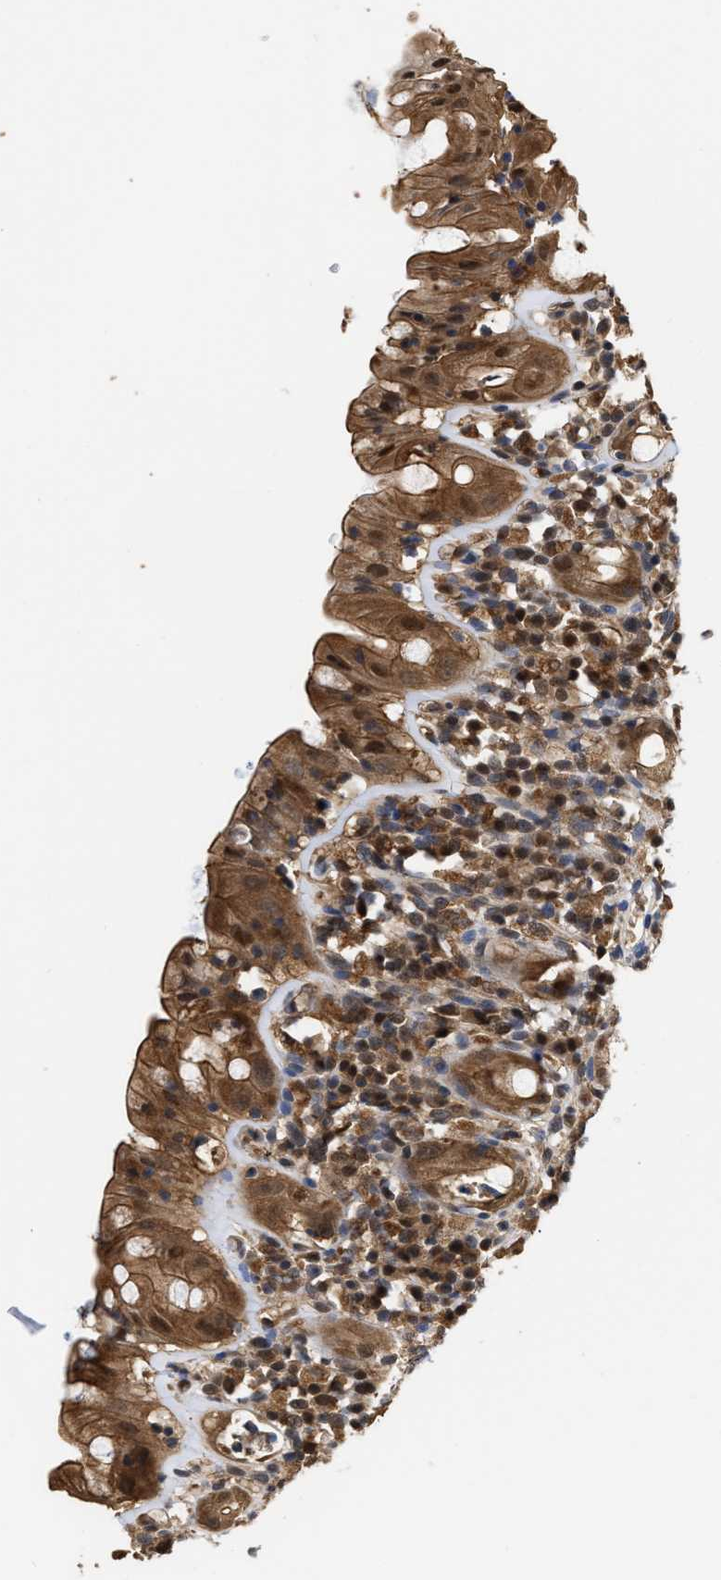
{"staining": {"intensity": "moderate", "quantity": ">75%", "location": "cytoplasmic/membranous,nuclear"}, "tissue": "rectum", "cell_type": "Glandular cells", "image_type": "normal", "snomed": [{"axis": "morphology", "description": "Normal tissue, NOS"}, {"axis": "topography", "description": "Rectum"}], "caption": "IHC (DAB (3,3'-diaminobenzidine)) staining of benign rectum exhibits moderate cytoplasmic/membranous,nuclear protein expression in about >75% of glandular cells. Immunohistochemistry stains the protein in brown and the nuclei are stained blue.", "gene": "SCAI", "patient": {"sex": "male", "age": 44}}